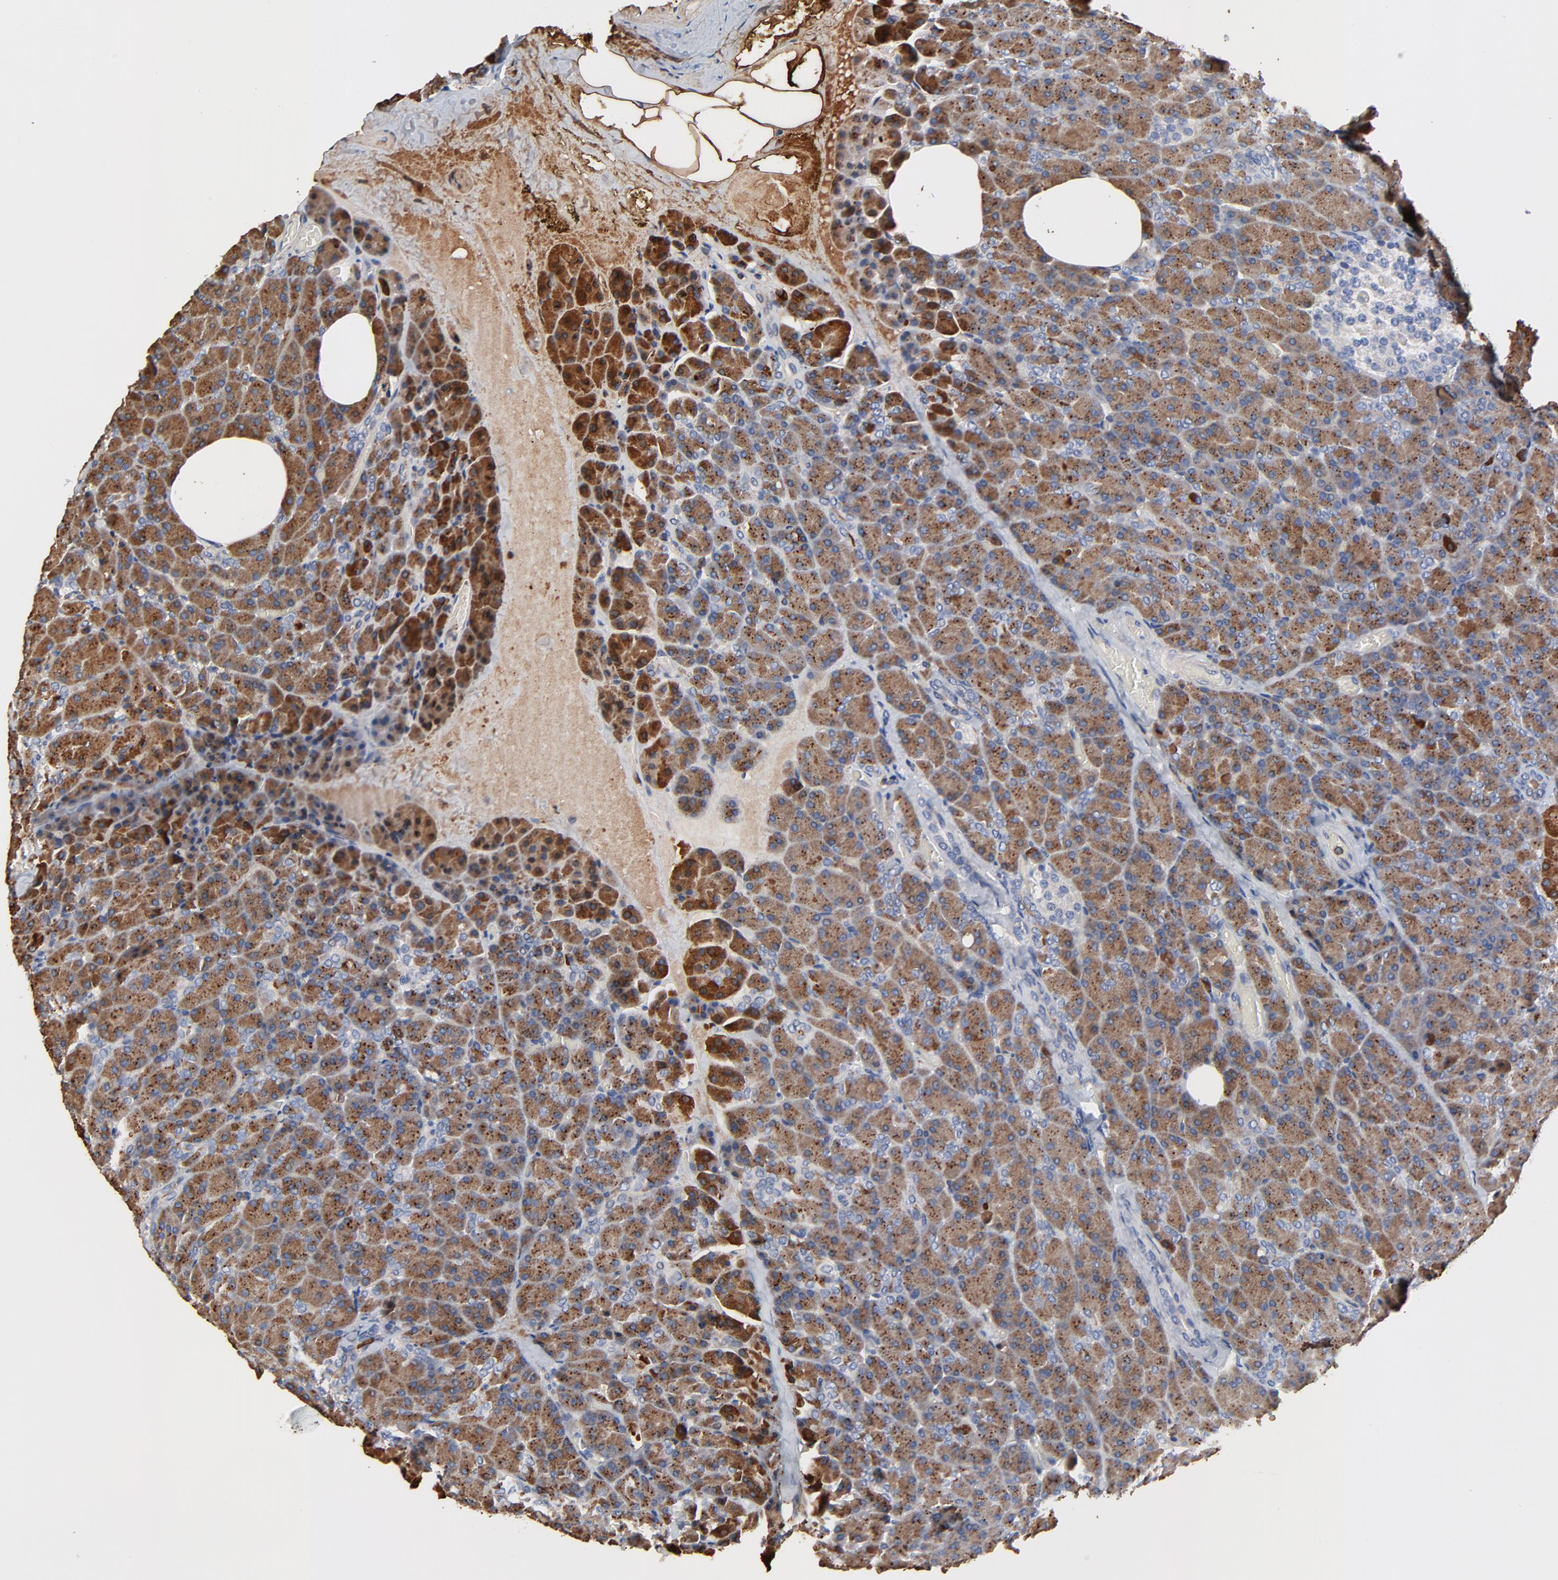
{"staining": {"intensity": "moderate", "quantity": ">75%", "location": "cytoplasmic/membranous"}, "tissue": "pancreas", "cell_type": "Exocrine glandular cells", "image_type": "normal", "snomed": [{"axis": "morphology", "description": "Normal tissue, NOS"}, {"axis": "topography", "description": "Pancreas"}], "caption": "Exocrine glandular cells reveal medium levels of moderate cytoplasmic/membranous expression in about >75% of cells in benign pancreas. The staining was performed using DAB to visualize the protein expression in brown, while the nuclei were stained in blue with hematoxylin (Magnification: 20x).", "gene": "SKAP1", "patient": {"sex": "female", "age": 35}}